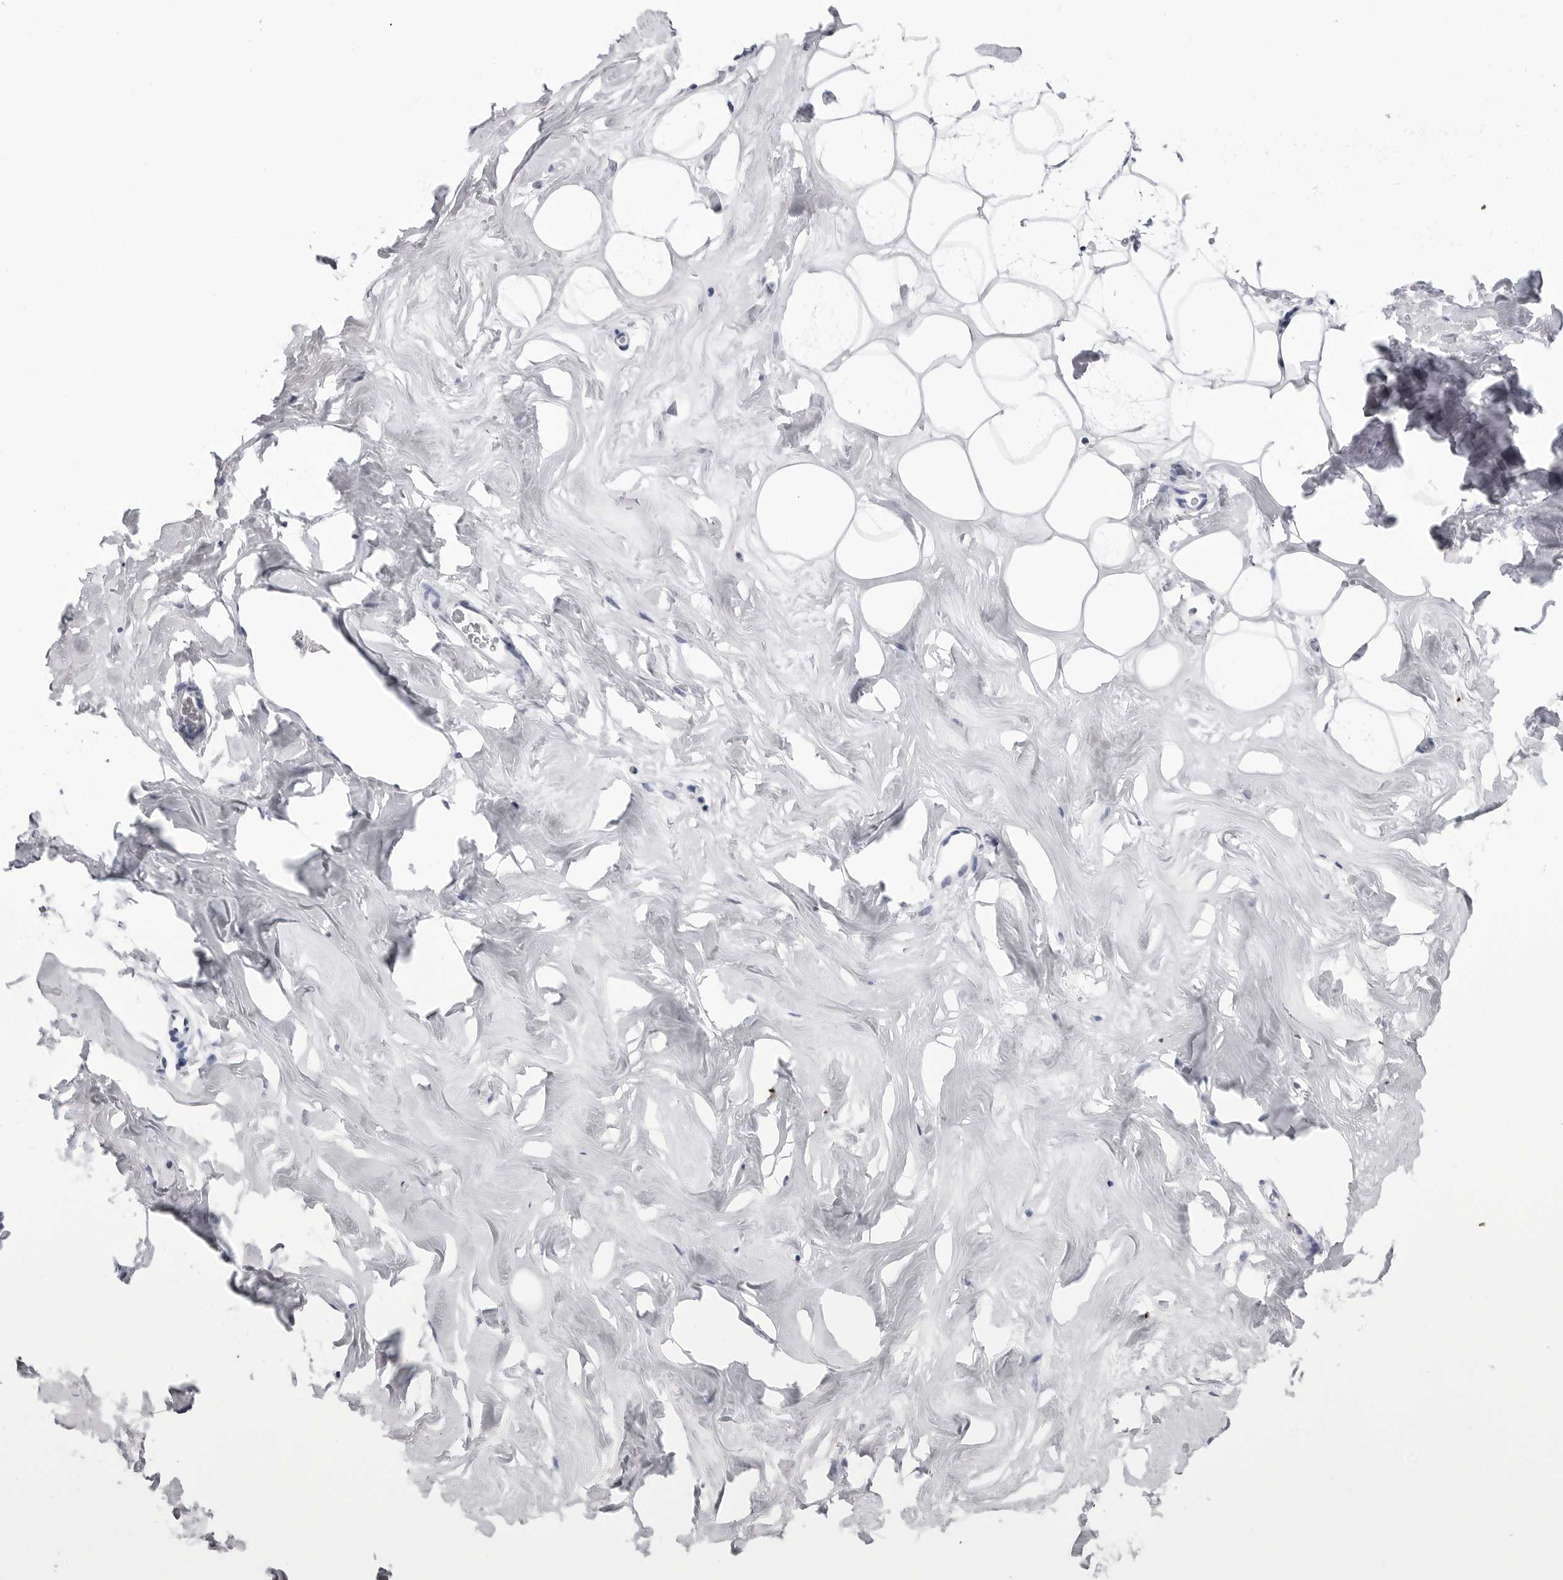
{"staining": {"intensity": "negative", "quantity": "none", "location": "none"}, "tissue": "adipose tissue", "cell_type": "Adipocytes", "image_type": "normal", "snomed": [{"axis": "morphology", "description": "Normal tissue, NOS"}, {"axis": "morphology", "description": "Fibrosis, NOS"}, {"axis": "topography", "description": "Breast"}, {"axis": "topography", "description": "Adipose tissue"}], "caption": "This micrograph is of unremarkable adipose tissue stained with IHC to label a protein in brown with the nuclei are counter-stained blue. There is no expression in adipocytes. (DAB (3,3'-diaminobenzidine) IHC with hematoxylin counter stain).", "gene": "PGA3", "patient": {"sex": "female", "age": 39}}